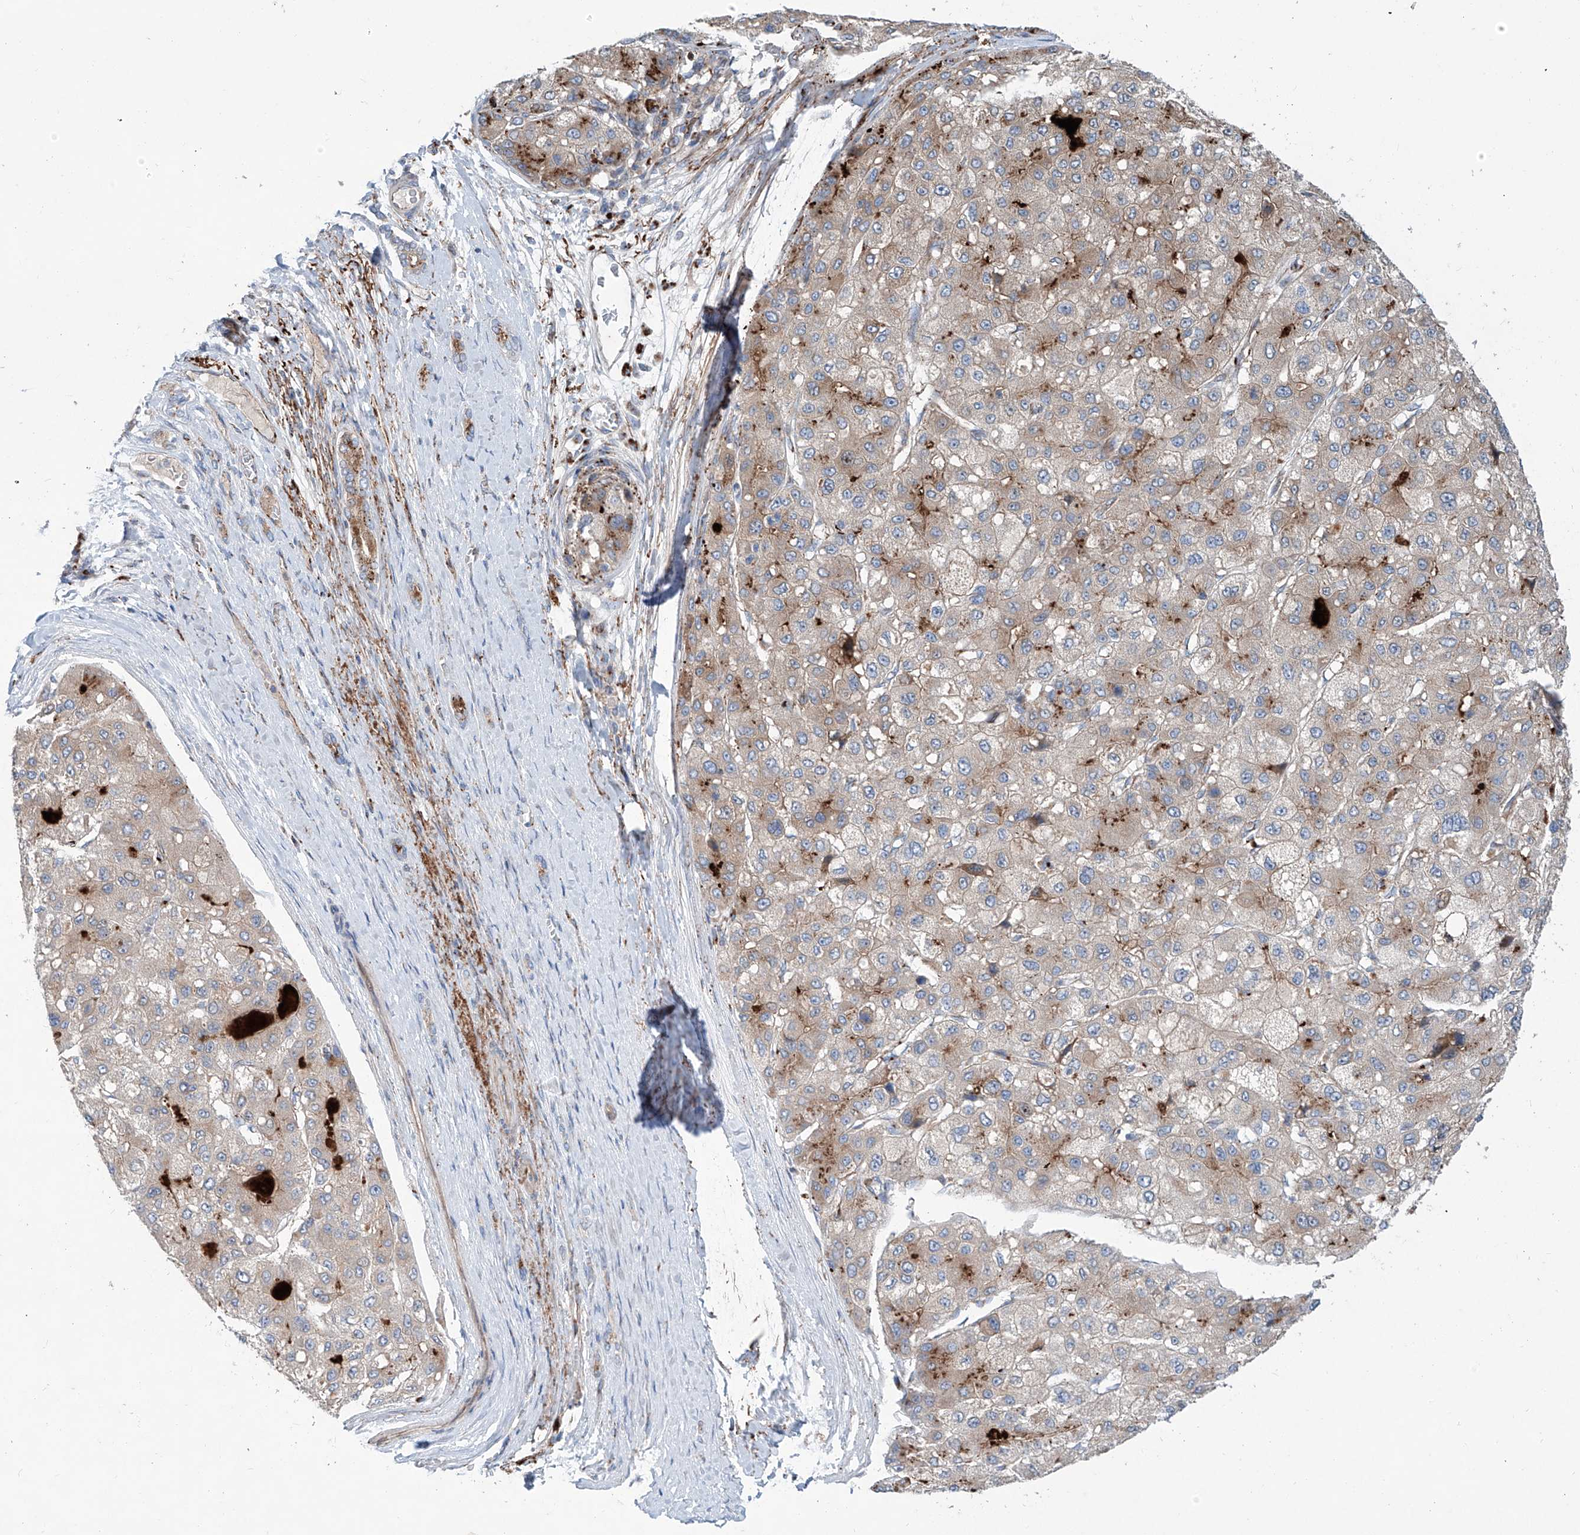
{"staining": {"intensity": "moderate", "quantity": "<25%", "location": "cytoplasmic/membranous"}, "tissue": "liver cancer", "cell_type": "Tumor cells", "image_type": "cancer", "snomed": [{"axis": "morphology", "description": "Carcinoma, Hepatocellular, NOS"}, {"axis": "topography", "description": "Liver"}], "caption": "Immunohistochemical staining of human liver cancer exhibits moderate cytoplasmic/membranous protein expression in approximately <25% of tumor cells. (brown staining indicates protein expression, while blue staining denotes nuclei).", "gene": "CDH5", "patient": {"sex": "male", "age": 80}}